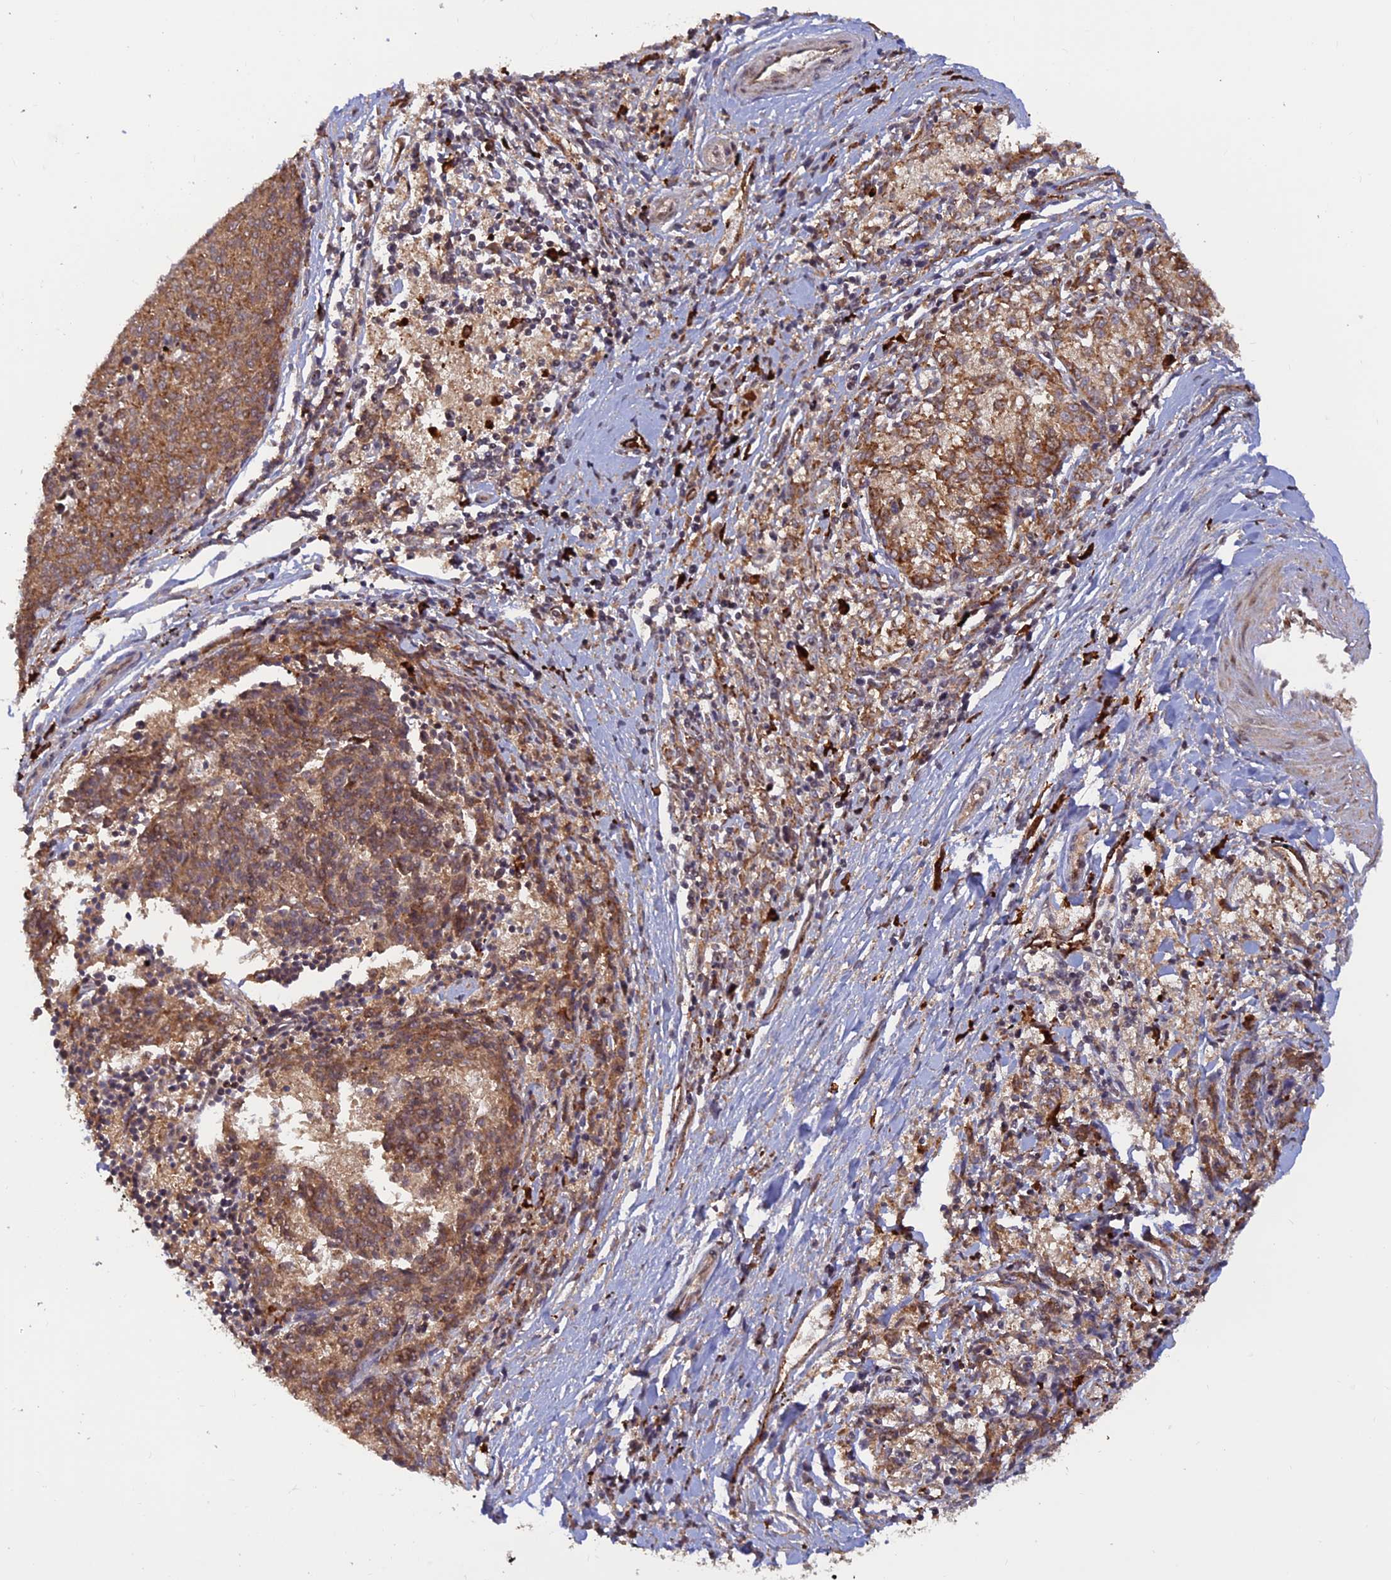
{"staining": {"intensity": "moderate", "quantity": ">75%", "location": "cytoplasmic/membranous"}, "tissue": "melanoma", "cell_type": "Tumor cells", "image_type": "cancer", "snomed": [{"axis": "morphology", "description": "Malignant melanoma, NOS"}, {"axis": "topography", "description": "Skin"}], "caption": "Malignant melanoma tissue displays moderate cytoplasmic/membranous positivity in approximately >75% of tumor cells, visualized by immunohistochemistry.", "gene": "ZNF565", "patient": {"sex": "female", "age": 72}}